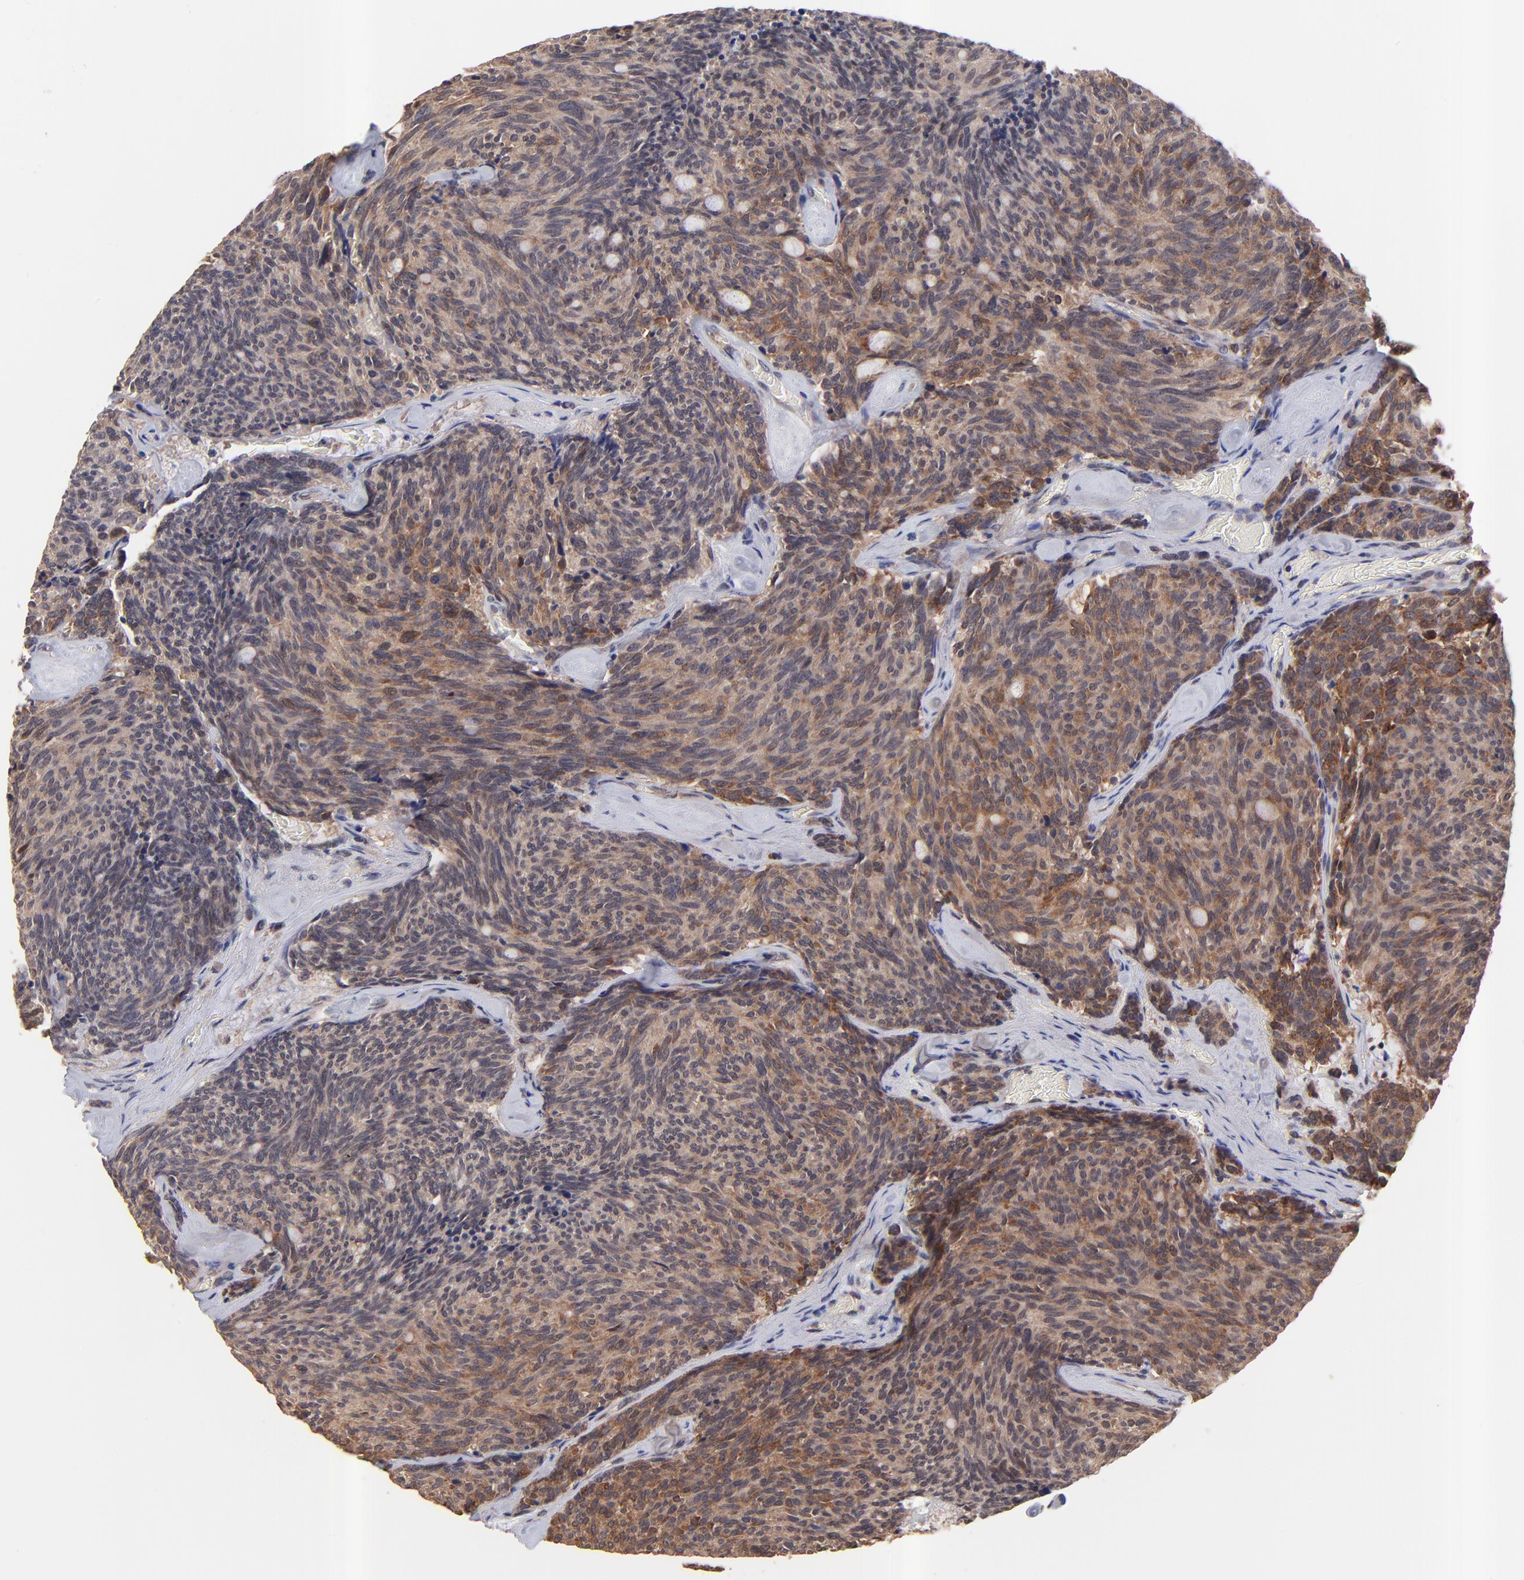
{"staining": {"intensity": "moderate", "quantity": ">75%", "location": "cytoplasmic/membranous"}, "tissue": "carcinoid", "cell_type": "Tumor cells", "image_type": "cancer", "snomed": [{"axis": "morphology", "description": "Carcinoid, malignant, NOS"}, {"axis": "topography", "description": "Pancreas"}], "caption": "This photomicrograph shows immunohistochemistry staining of human carcinoid, with medium moderate cytoplasmic/membranous staining in approximately >75% of tumor cells.", "gene": "BAIAP2L2", "patient": {"sex": "female", "age": 54}}